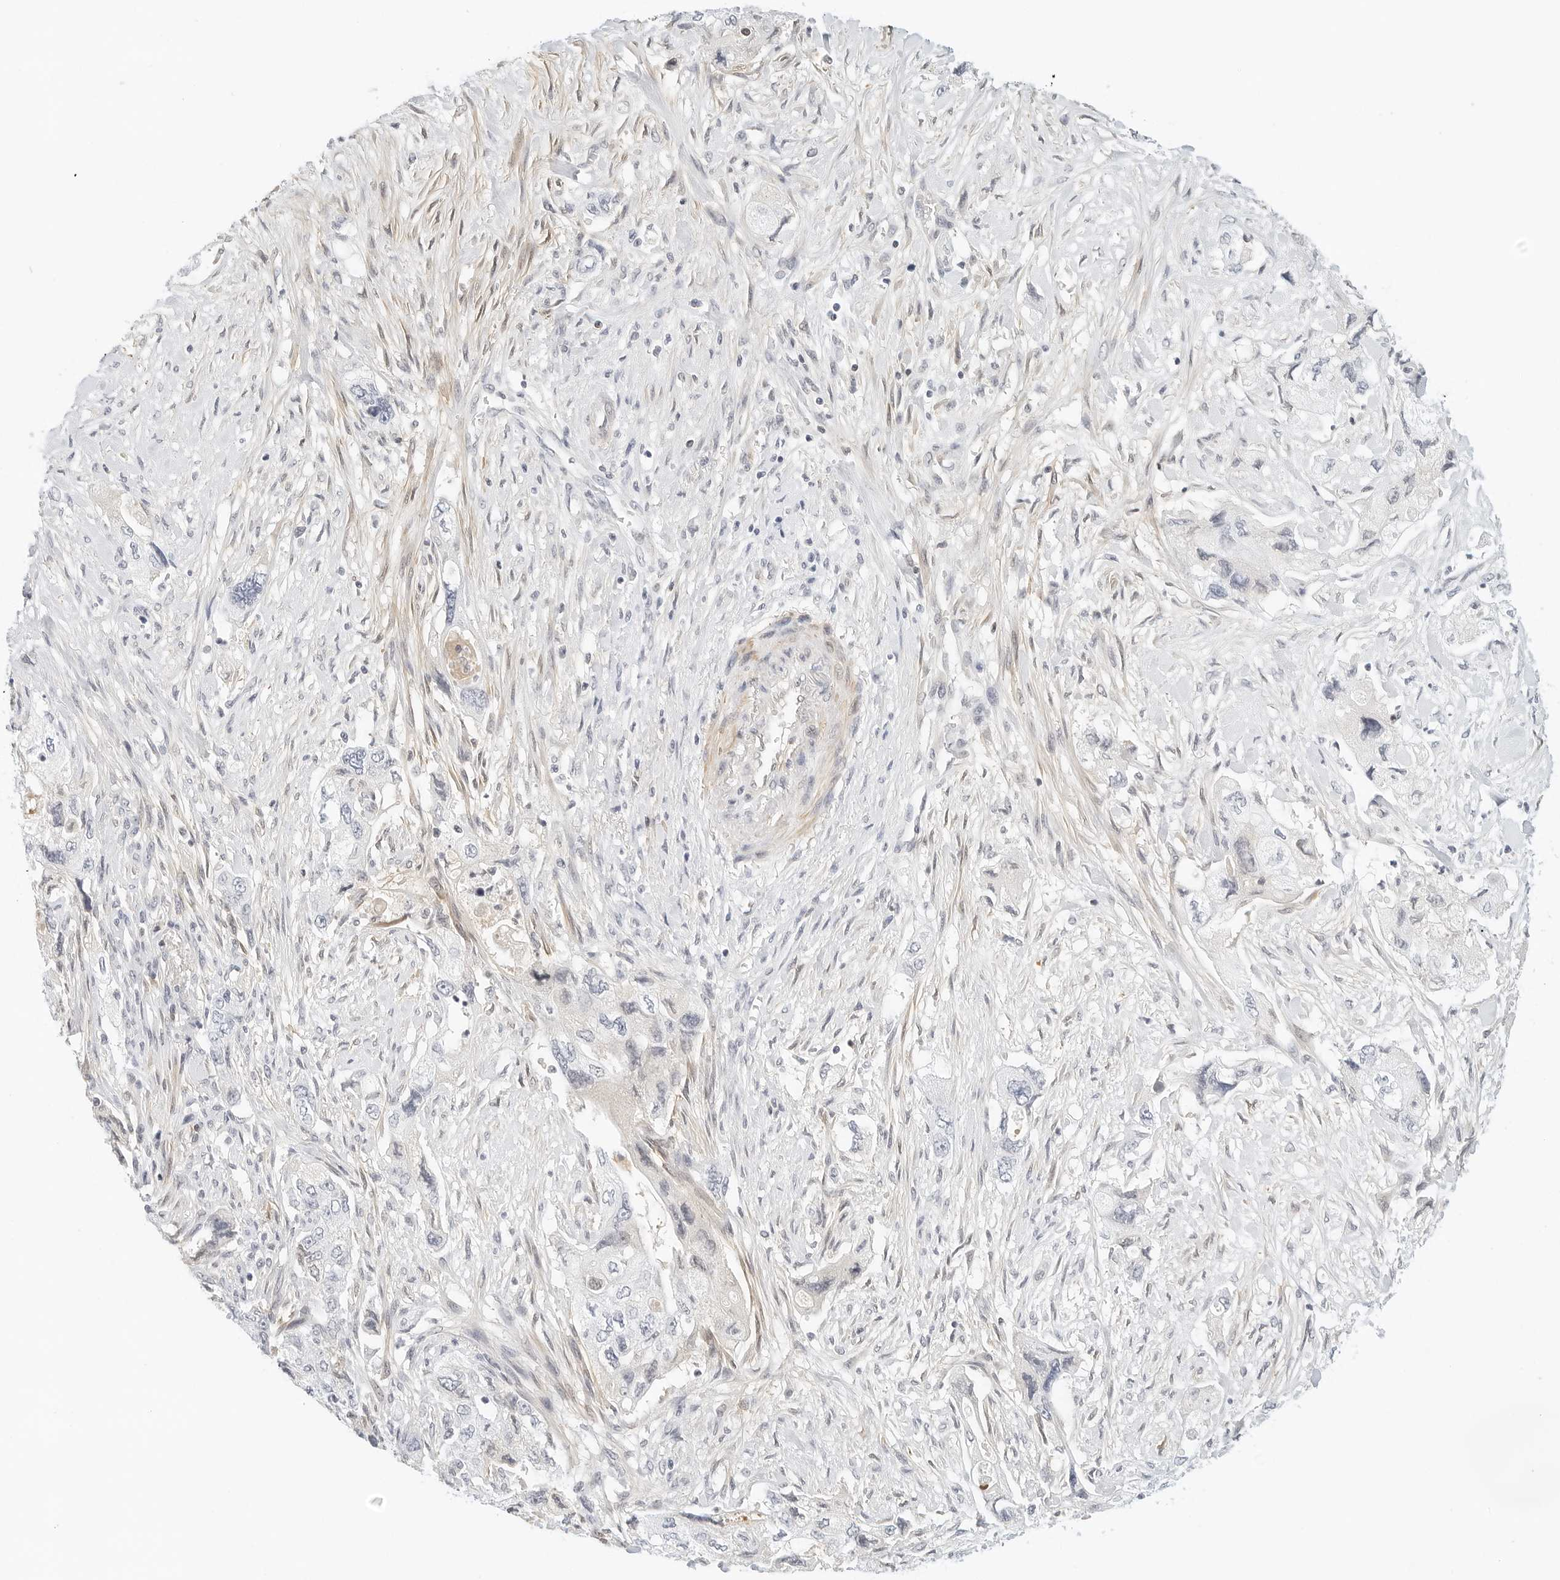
{"staining": {"intensity": "negative", "quantity": "none", "location": "none"}, "tissue": "pancreatic cancer", "cell_type": "Tumor cells", "image_type": "cancer", "snomed": [{"axis": "morphology", "description": "Adenocarcinoma, NOS"}, {"axis": "topography", "description": "Pancreas"}], "caption": "This is an immunohistochemistry histopathology image of human pancreatic cancer (adenocarcinoma). There is no expression in tumor cells.", "gene": "PKDCC", "patient": {"sex": "female", "age": 73}}